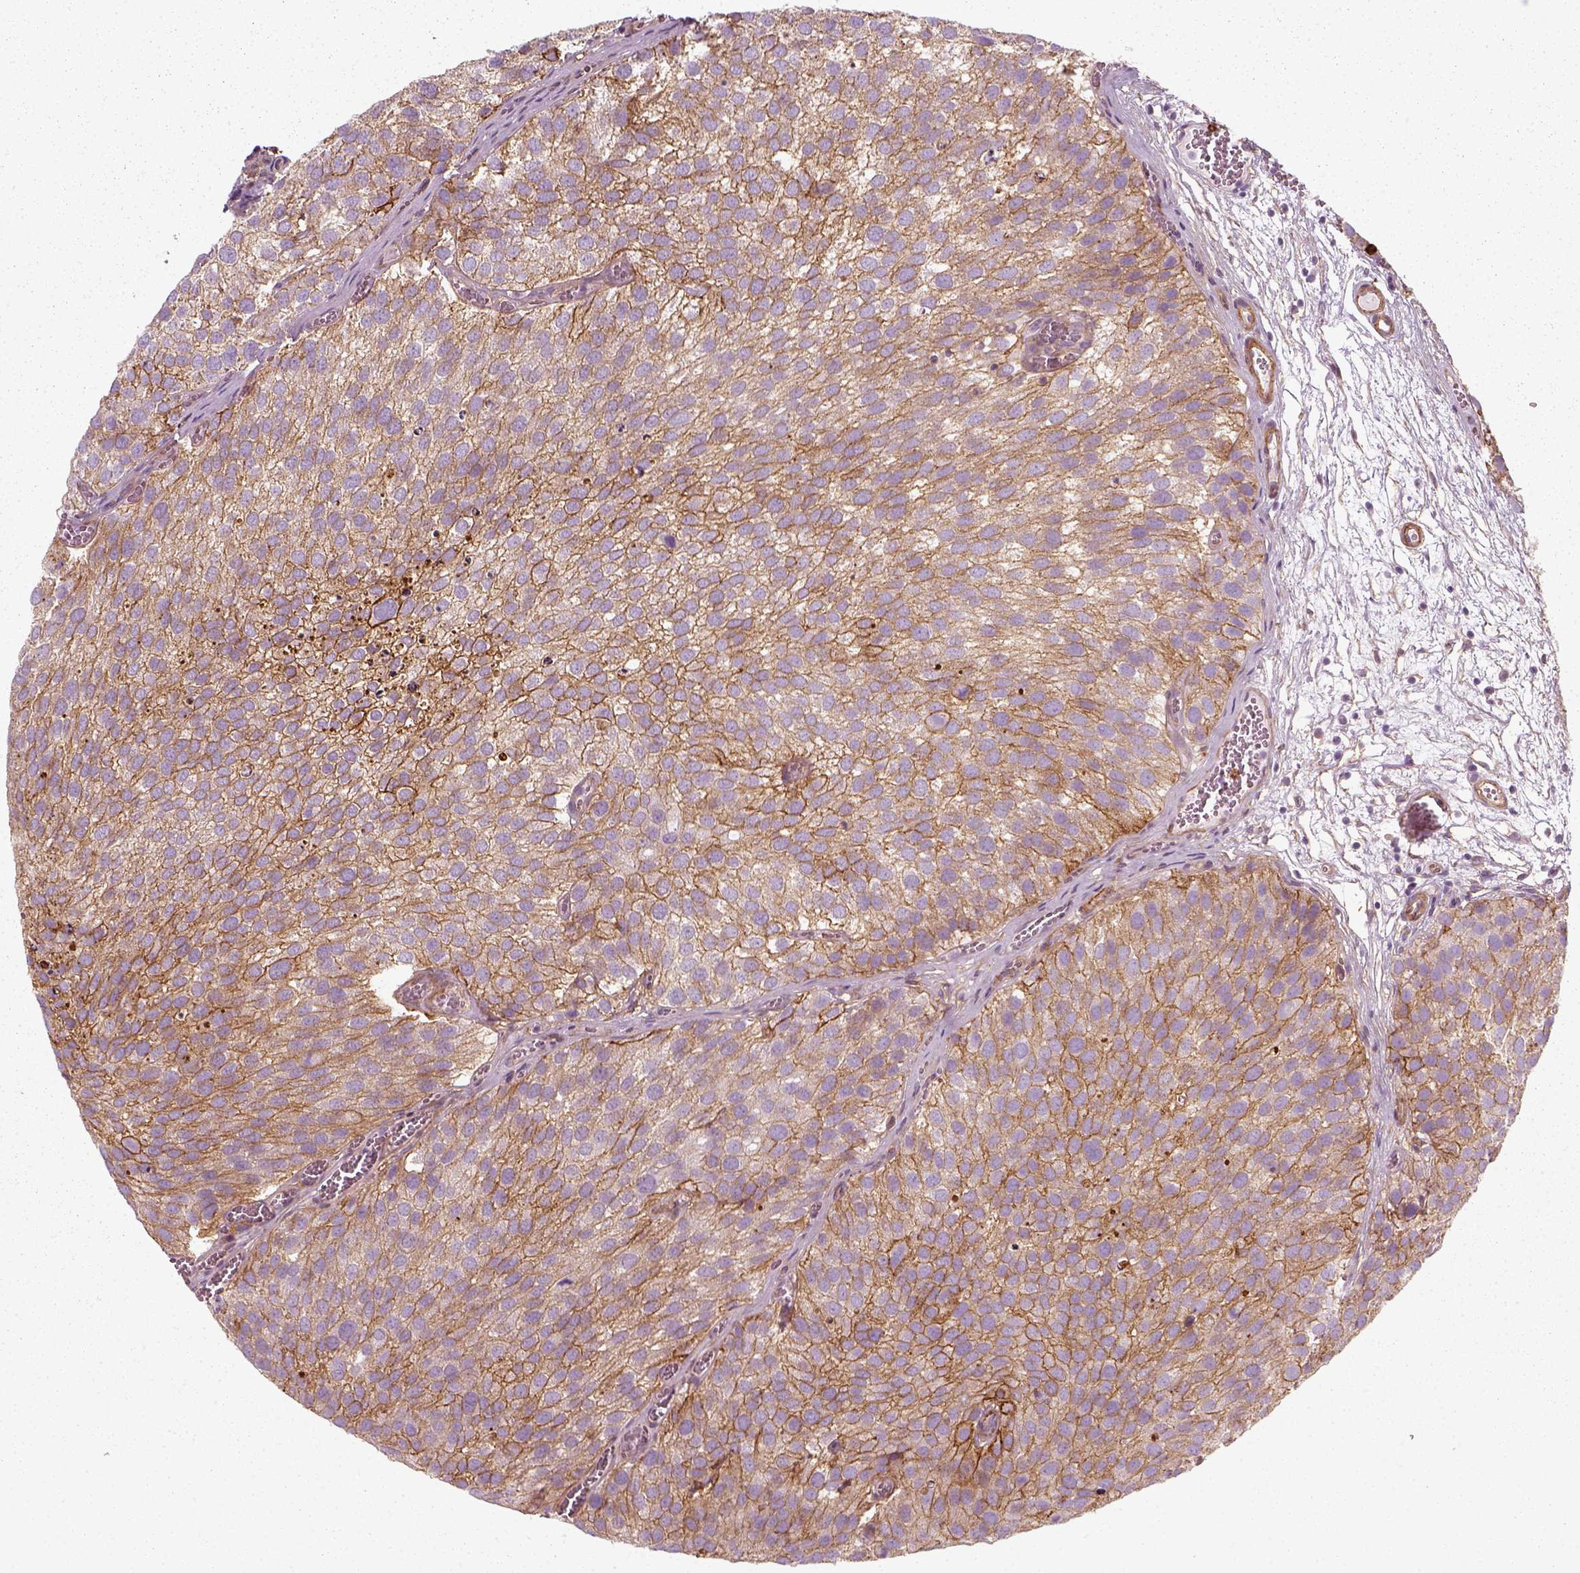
{"staining": {"intensity": "moderate", "quantity": ">75%", "location": "cytoplasmic/membranous"}, "tissue": "urothelial cancer", "cell_type": "Tumor cells", "image_type": "cancer", "snomed": [{"axis": "morphology", "description": "Urothelial carcinoma, Low grade"}, {"axis": "topography", "description": "Urinary bladder"}], "caption": "Protein expression analysis of human urothelial cancer reveals moderate cytoplasmic/membranous positivity in about >75% of tumor cells.", "gene": "NPTN", "patient": {"sex": "female", "age": 69}}